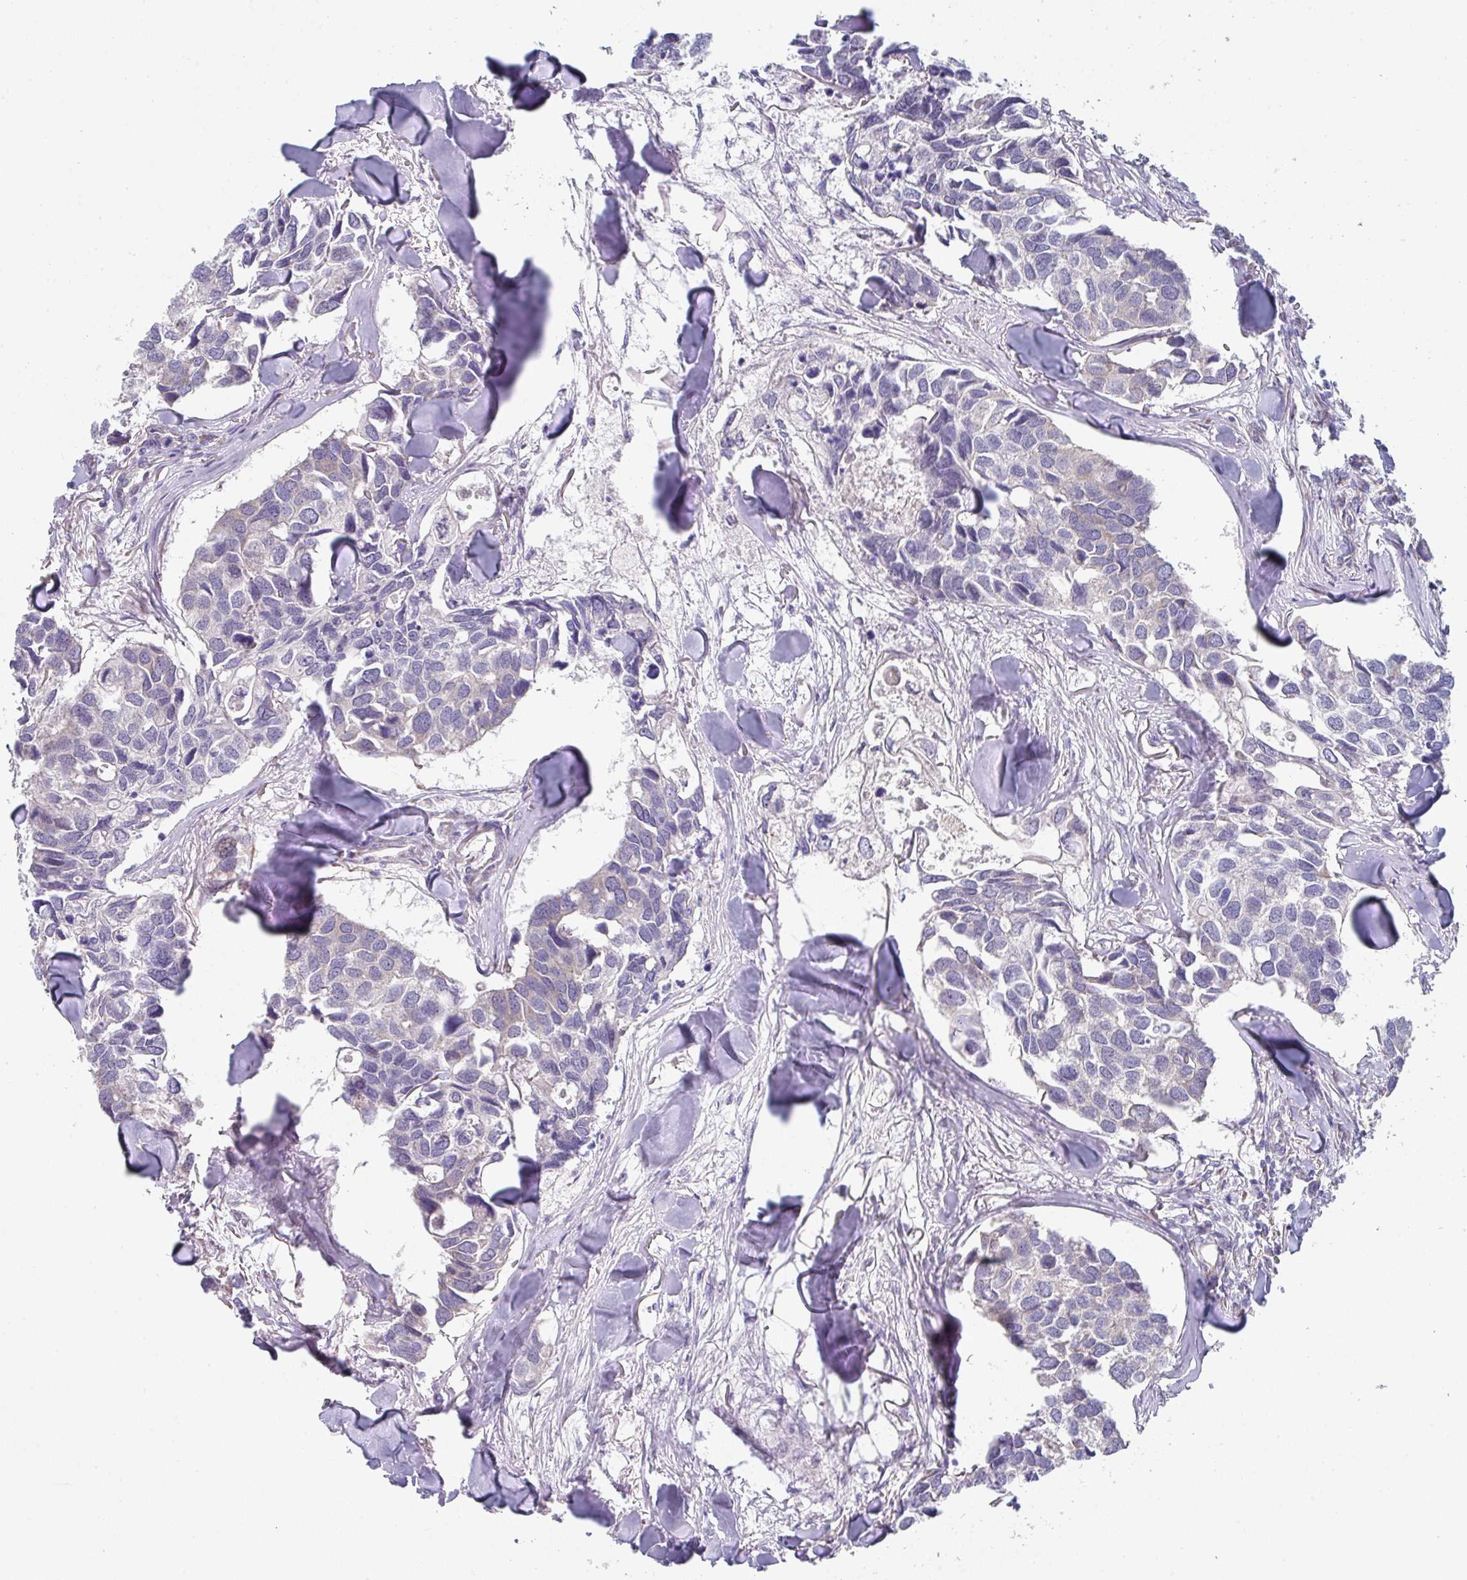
{"staining": {"intensity": "negative", "quantity": "none", "location": "none"}, "tissue": "breast cancer", "cell_type": "Tumor cells", "image_type": "cancer", "snomed": [{"axis": "morphology", "description": "Duct carcinoma"}, {"axis": "topography", "description": "Breast"}], "caption": "There is no significant positivity in tumor cells of breast invasive ductal carcinoma. (Immunohistochemistry, brightfield microscopy, high magnification).", "gene": "TMED5", "patient": {"sex": "female", "age": 83}}